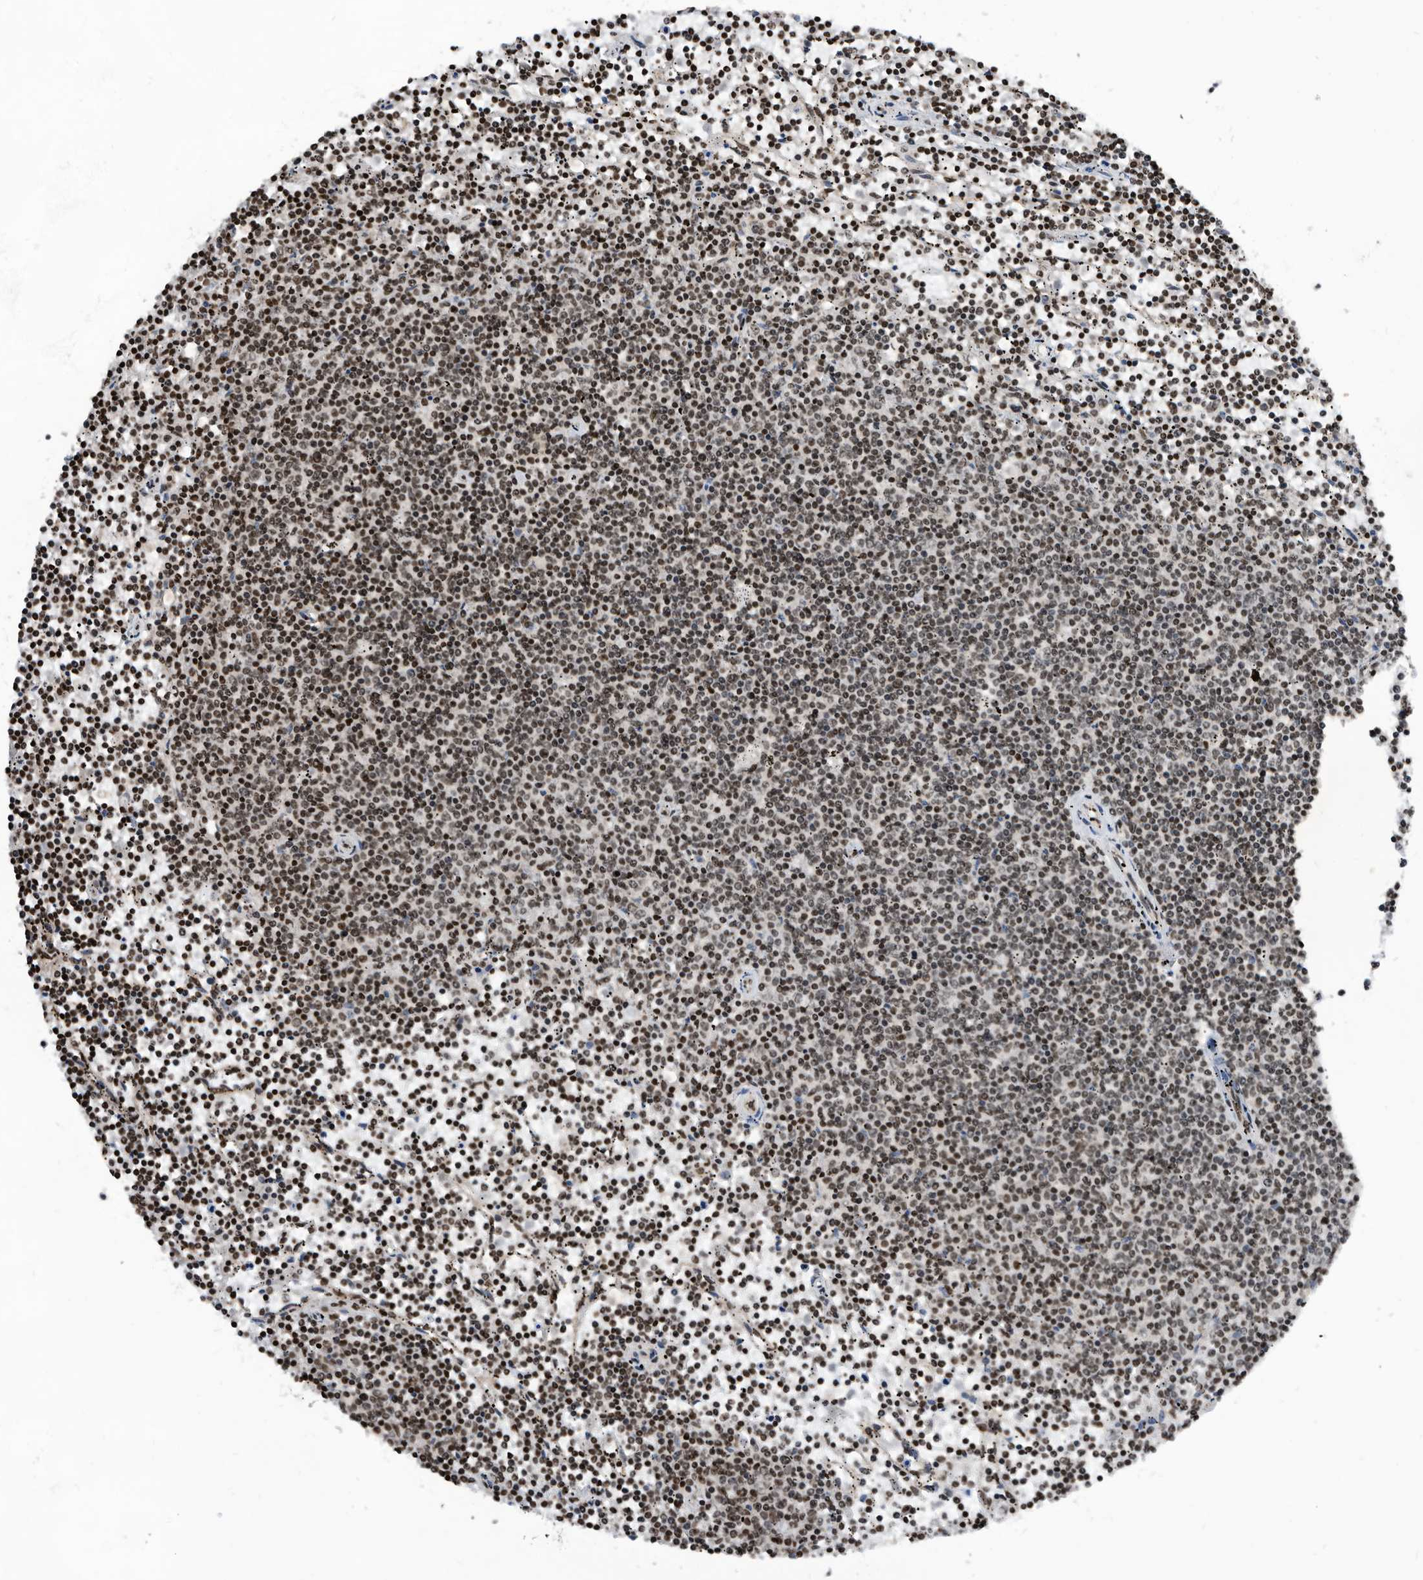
{"staining": {"intensity": "moderate", "quantity": ">75%", "location": "nuclear"}, "tissue": "lymphoma", "cell_type": "Tumor cells", "image_type": "cancer", "snomed": [{"axis": "morphology", "description": "Malignant lymphoma, non-Hodgkin's type, Low grade"}, {"axis": "topography", "description": "Spleen"}], "caption": "Protein staining reveals moderate nuclear positivity in about >75% of tumor cells in lymphoma.", "gene": "SNRNP48", "patient": {"sex": "female", "age": 50}}